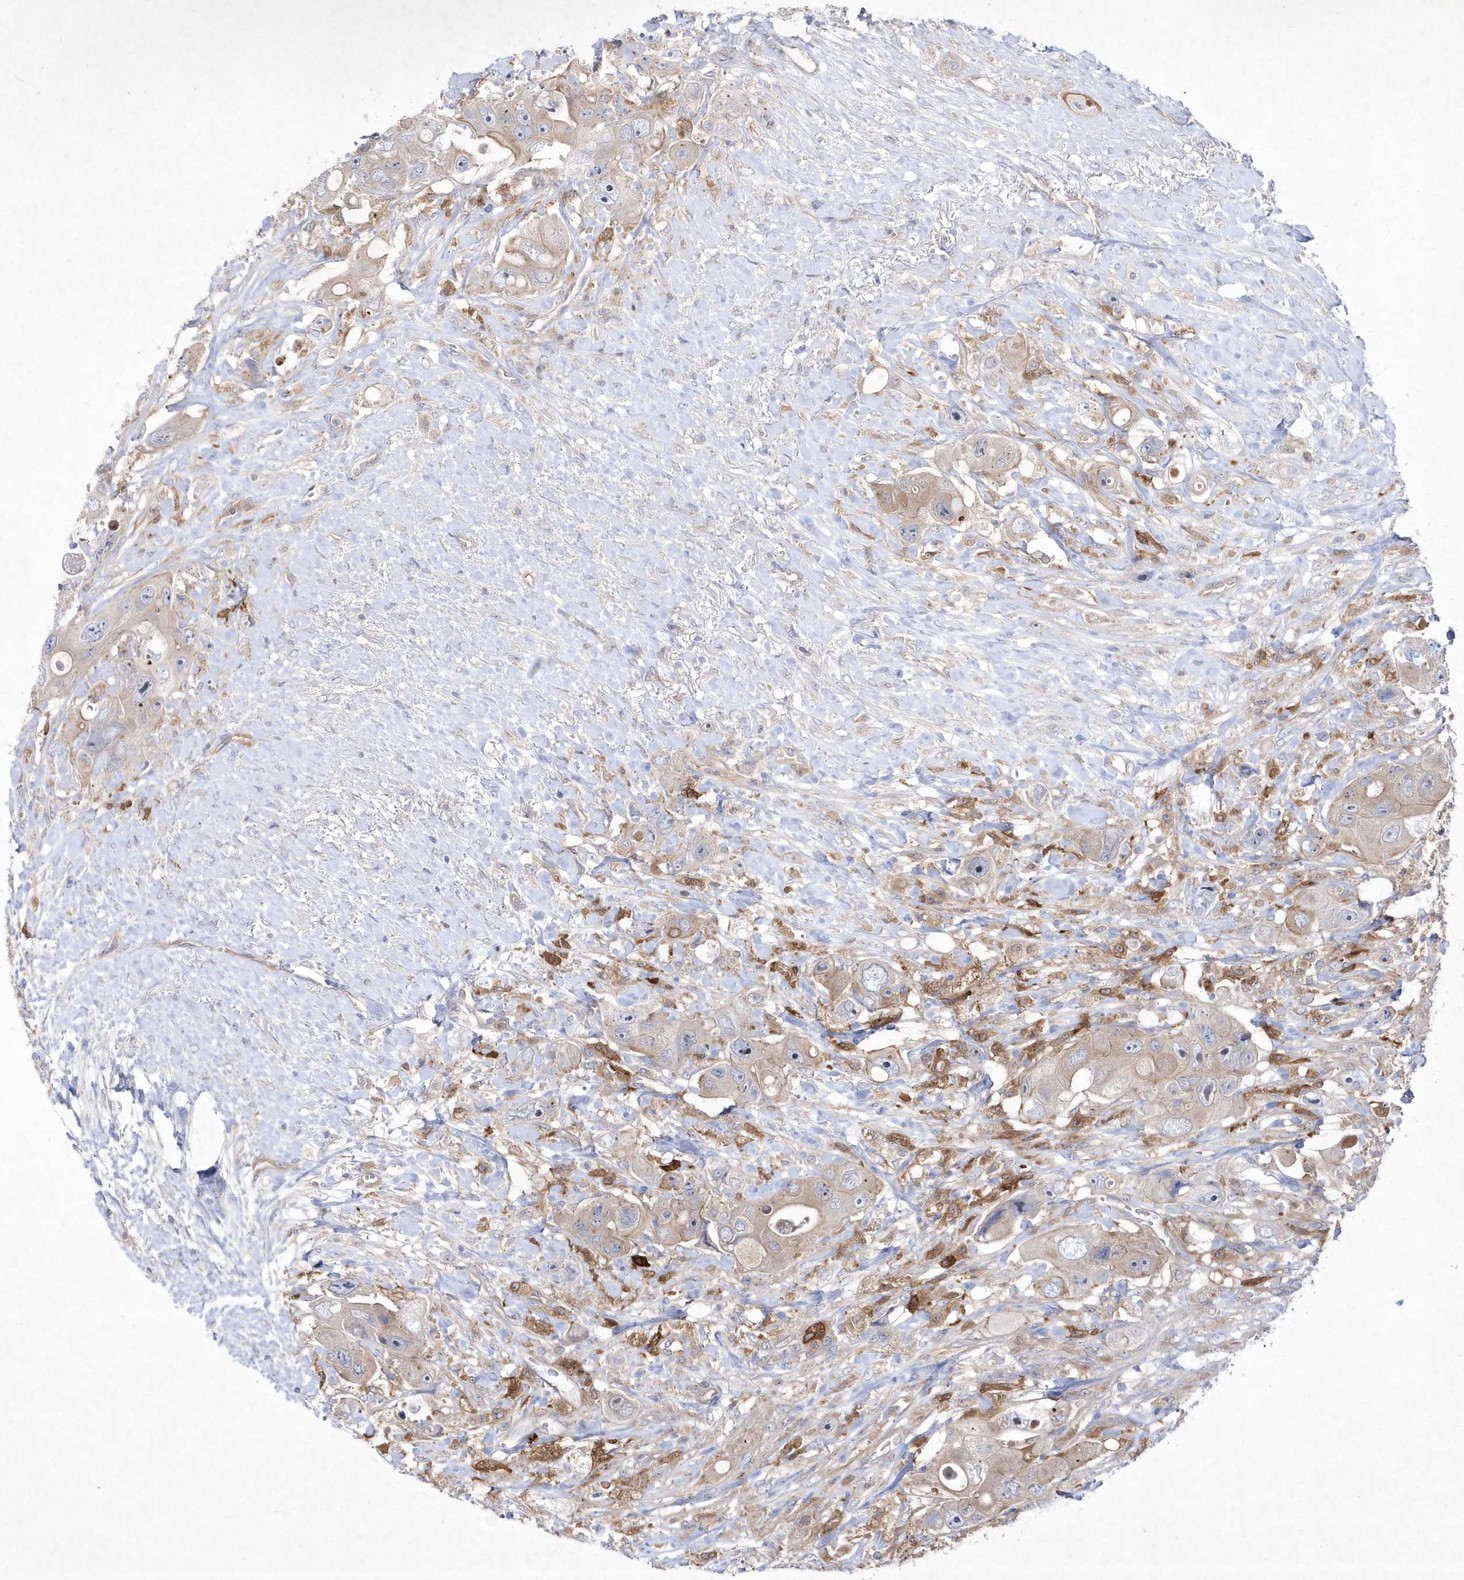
{"staining": {"intensity": "weak", "quantity": "25%-75%", "location": "cytoplasmic/membranous"}, "tissue": "colorectal cancer", "cell_type": "Tumor cells", "image_type": "cancer", "snomed": [{"axis": "morphology", "description": "Adenocarcinoma, NOS"}, {"axis": "topography", "description": "Colon"}], "caption": "The micrograph reveals a brown stain indicating the presence of a protein in the cytoplasmic/membranous of tumor cells in adenocarcinoma (colorectal).", "gene": "DSPP", "patient": {"sex": "female", "age": 46}}